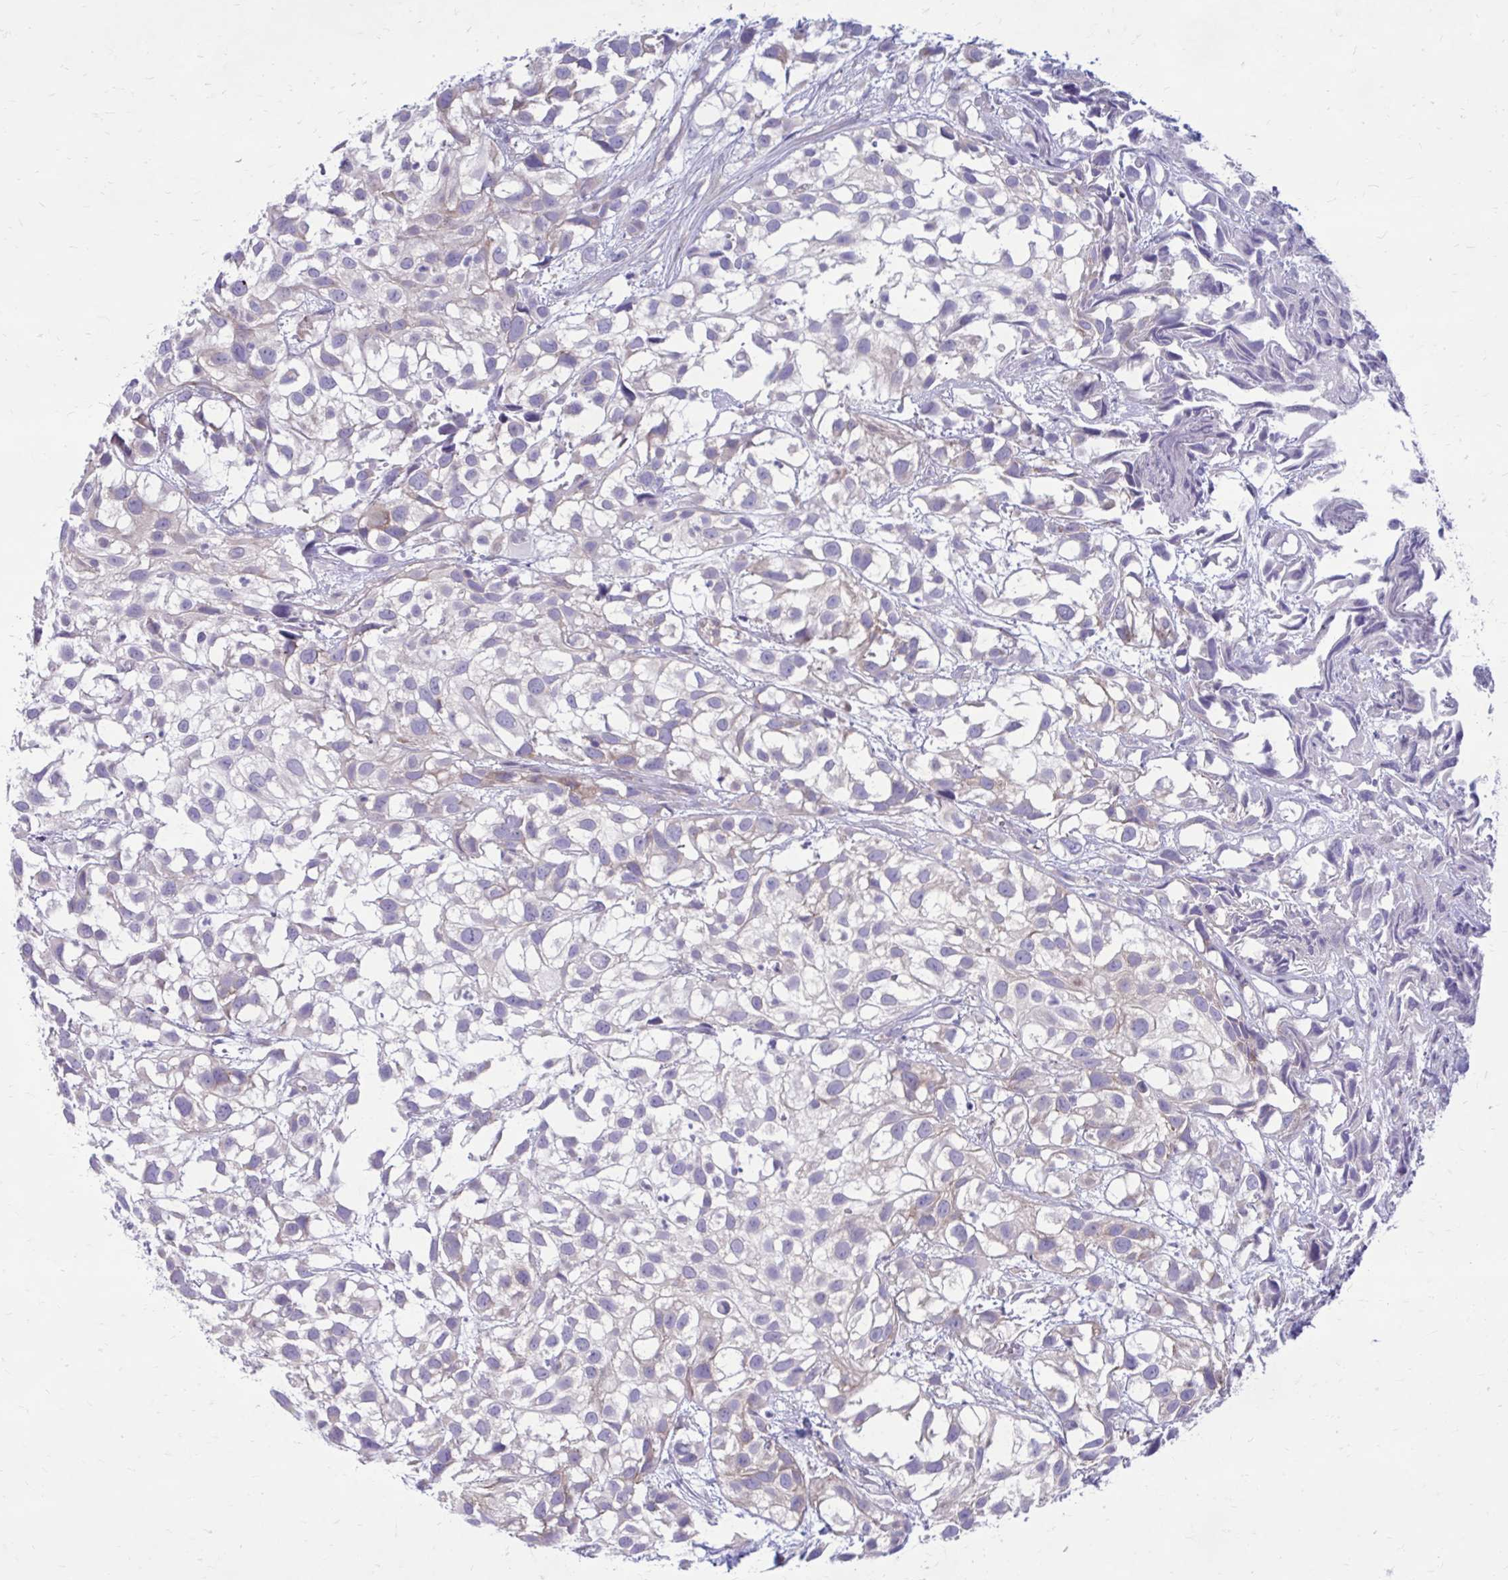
{"staining": {"intensity": "negative", "quantity": "none", "location": "none"}, "tissue": "urothelial cancer", "cell_type": "Tumor cells", "image_type": "cancer", "snomed": [{"axis": "morphology", "description": "Urothelial carcinoma, High grade"}, {"axis": "topography", "description": "Urinary bladder"}], "caption": "The photomicrograph demonstrates no staining of tumor cells in urothelial cancer.", "gene": "GIGYF2", "patient": {"sex": "male", "age": 56}}